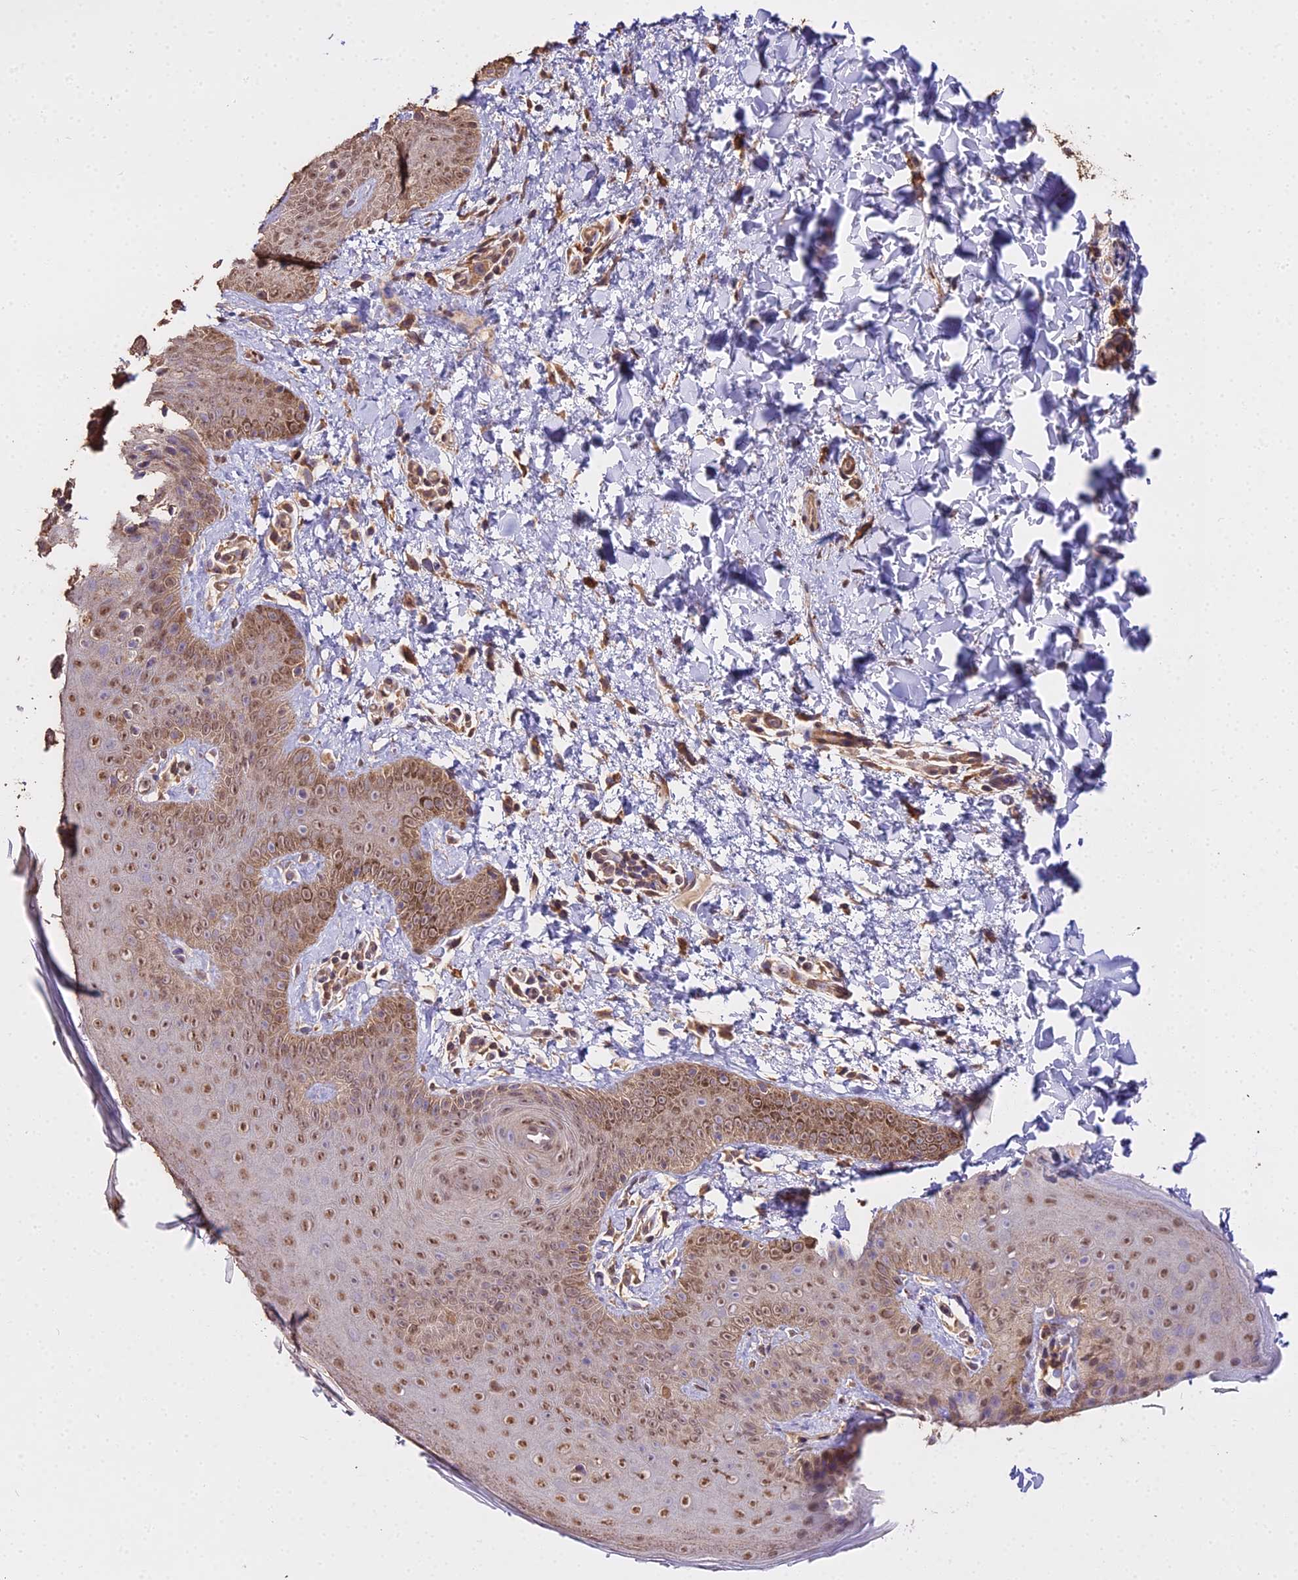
{"staining": {"intensity": "moderate", "quantity": ">75%", "location": "cytoplasmic/membranous,nuclear"}, "tissue": "skin", "cell_type": "Epidermal cells", "image_type": "normal", "snomed": [{"axis": "morphology", "description": "Normal tissue, NOS"}, {"axis": "morphology", "description": "Neoplasm, malignant, NOS"}, {"axis": "topography", "description": "Anal"}], "caption": "Protein expression by IHC exhibits moderate cytoplasmic/membranous,nuclear positivity in approximately >75% of epidermal cells in normal skin.", "gene": "METTL13", "patient": {"sex": "male", "age": 47}}